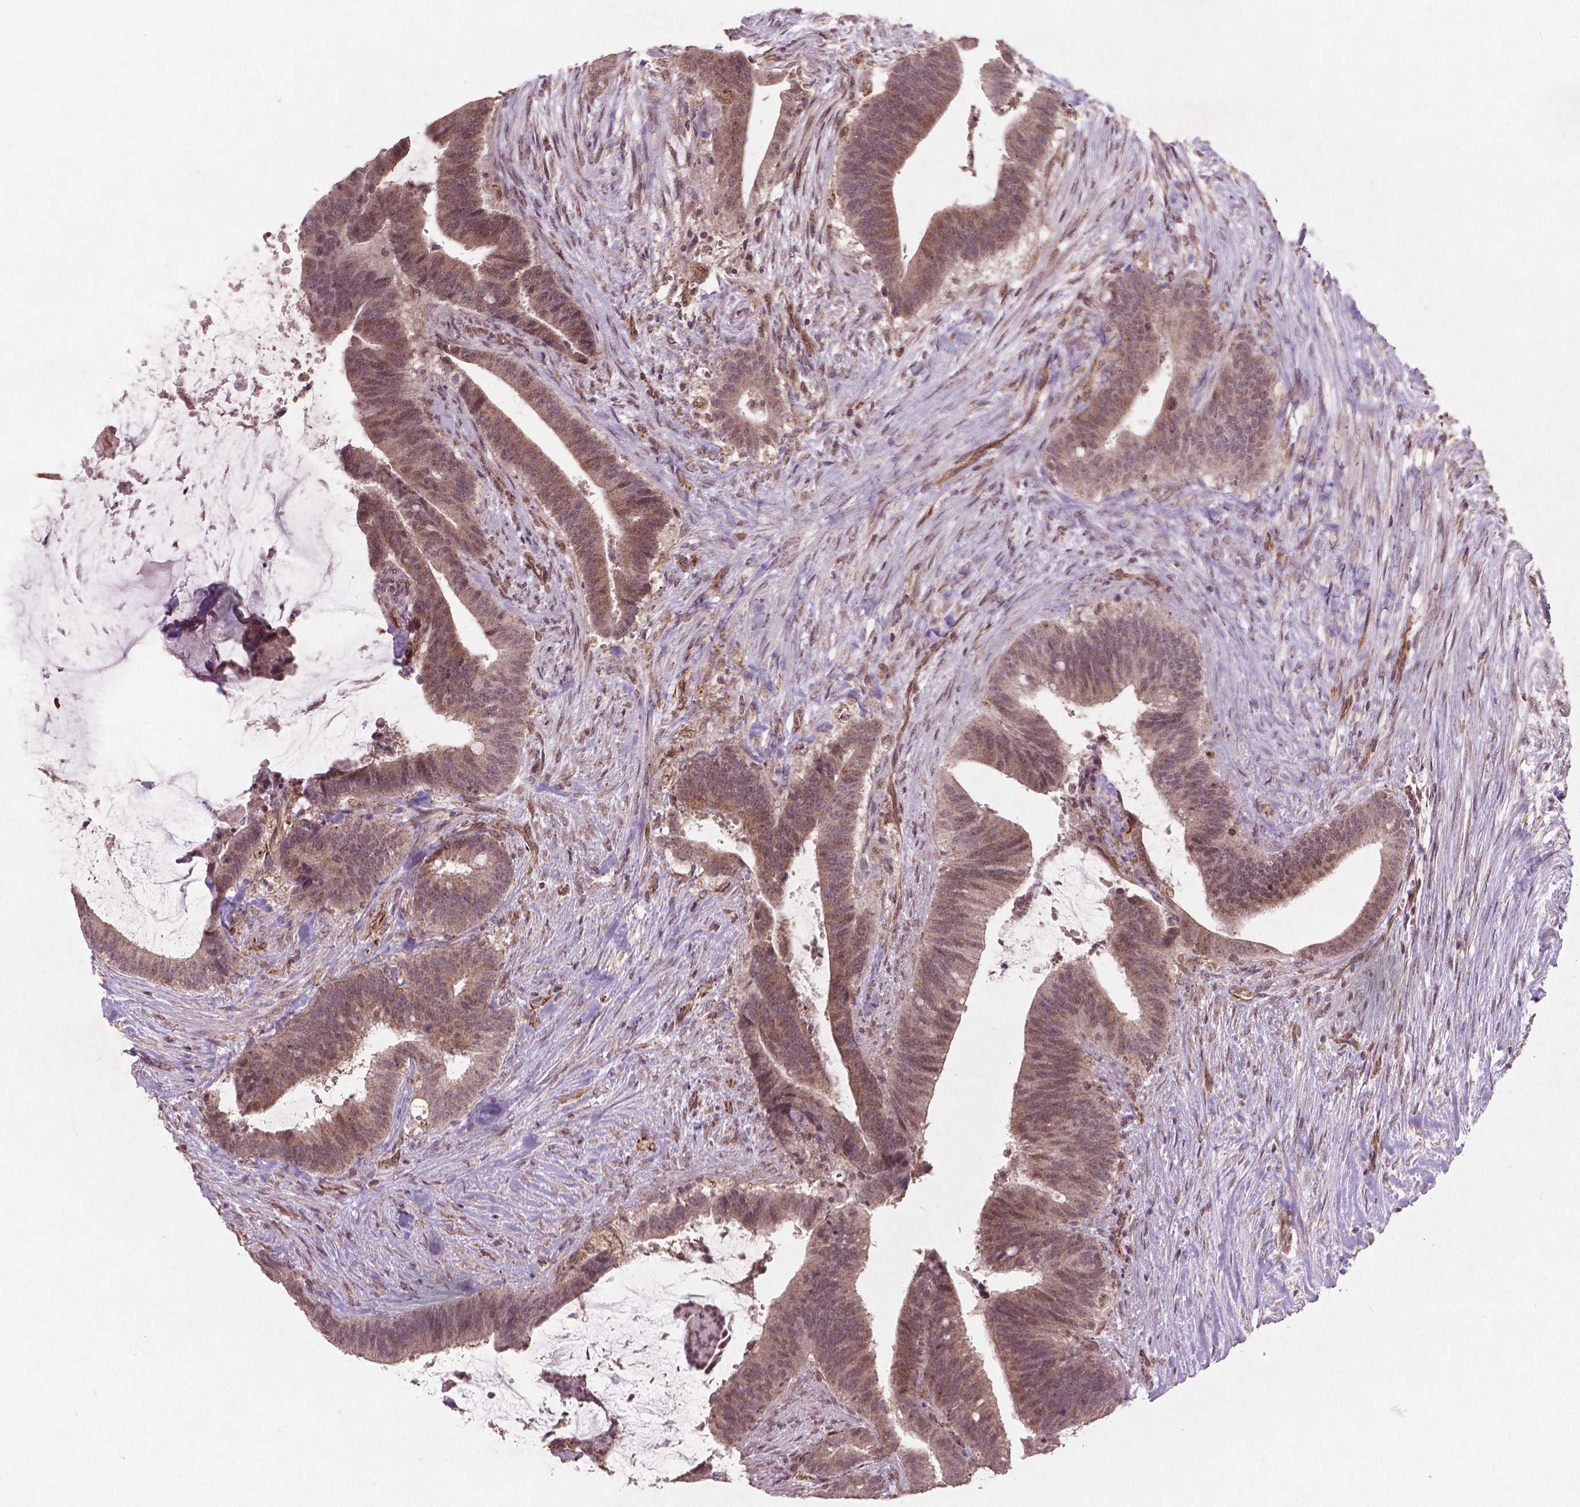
{"staining": {"intensity": "weak", "quantity": ">75%", "location": "cytoplasmic/membranous"}, "tissue": "colorectal cancer", "cell_type": "Tumor cells", "image_type": "cancer", "snomed": [{"axis": "morphology", "description": "Adenocarcinoma, NOS"}, {"axis": "topography", "description": "Colon"}], "caption": "The photomicrograph shows immunohistochemical staining of colorectal cancer. There is weak cytoplasmic/membranous positivity is present in approximately >75% of tumor cells. The protein of interest is shown in brown color, while the nuclei are stained blue.", "gene": "SMAD2", "patient": {"sex": "female", "age": 43}}